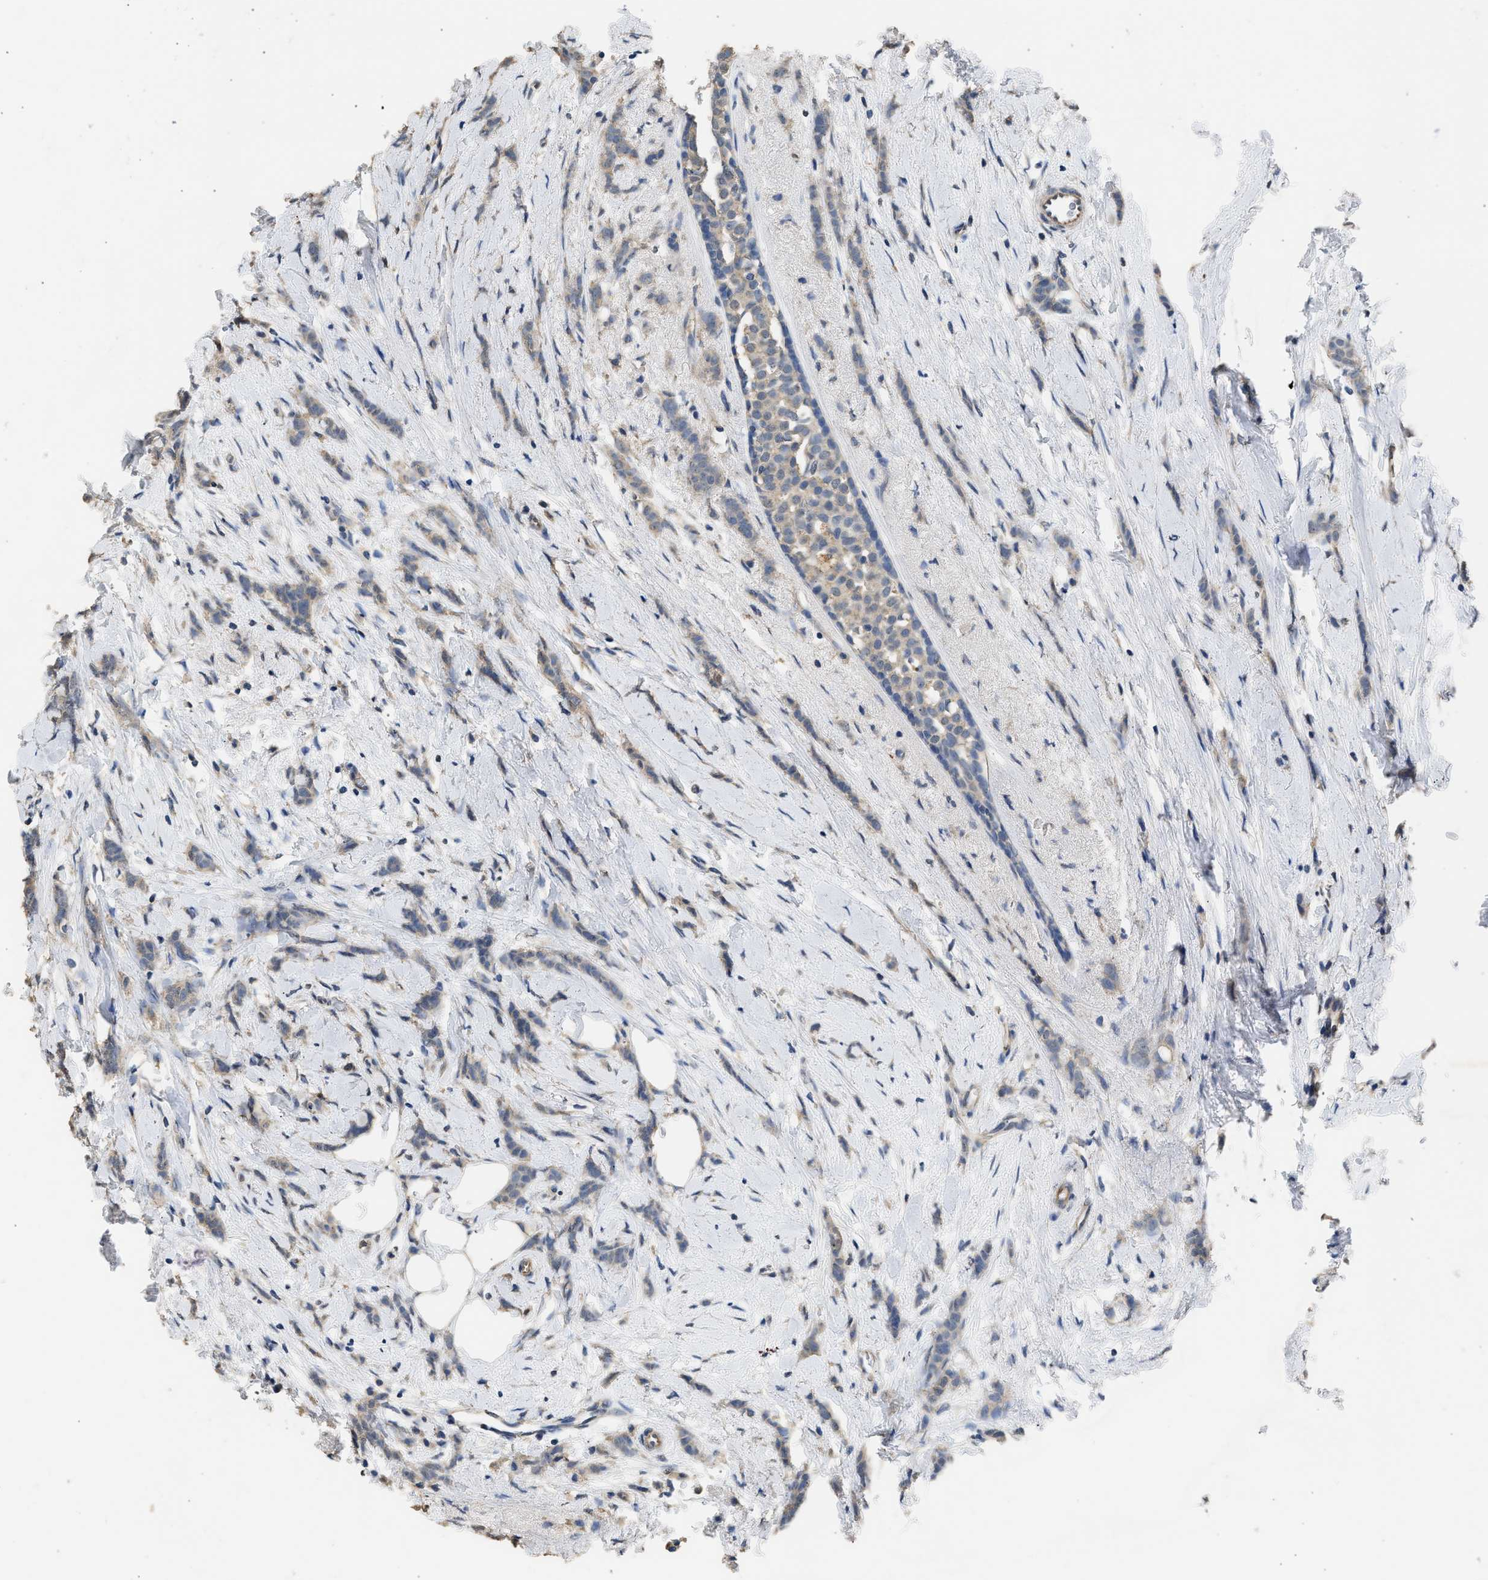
{"staining": {"intensity": "weak", "quantity": ">75%", "location": "cytoplasmic/membranous"}, "tissue": "breast cancer", "cell_type": "Tumor cells", "image_type": "cancer", "snomed": [{"axis": "morphology", "description": "Lobular carcinoma, in situ"}, {"axis": "morphology", "description": "Lobular carcinoma"}, {"axis": "topography", "description": "Breast"}], "caption": "Breast cancer (lobular carcinoma) stained for a protein (brown) demonstrates weak cytoplasmic/membranous positive expression in about >75% of tumor cells.", "gene": "SPINT2", "patient": {"sex": "female", "age": 41}}